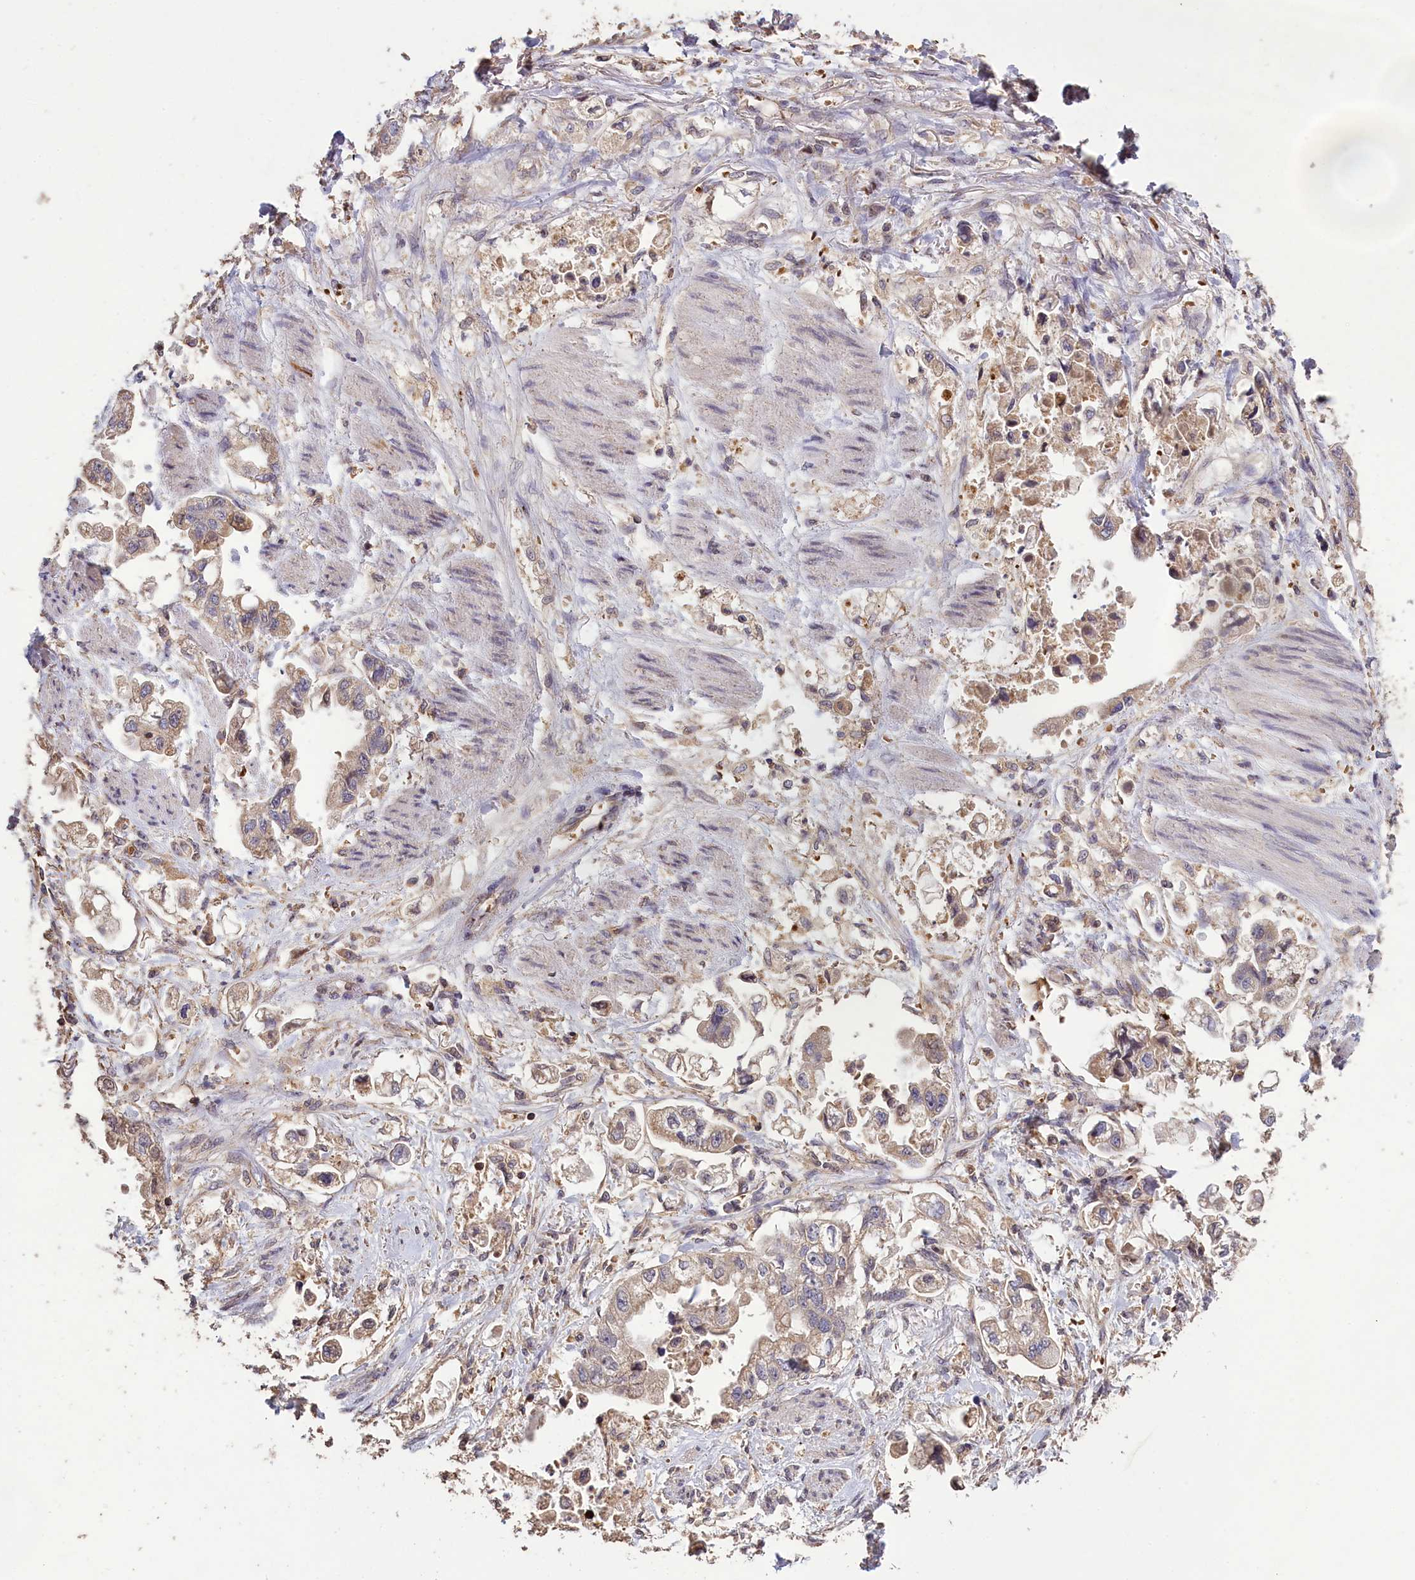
{"staining": {"intensity": "negative", "quantity": "none", "location": "none"}, "tissue": "stomach cancer", "cell_type": "Tumor cells", "image_type": "cancer", "snomed": [{"axis": "morphology", "description": "Adenocarcinoma, NOS"}, {"axis": "topography", "description": "Stomach"}], "caption": "Image shows no protein positivity in tumor cells of adenocarcinoma (stomach) tissue. (DAB immunohistochemistry with hematoxylin counter stain).", "gene": "CLRN2", "patient": {"sex": "male", "age": 62}}